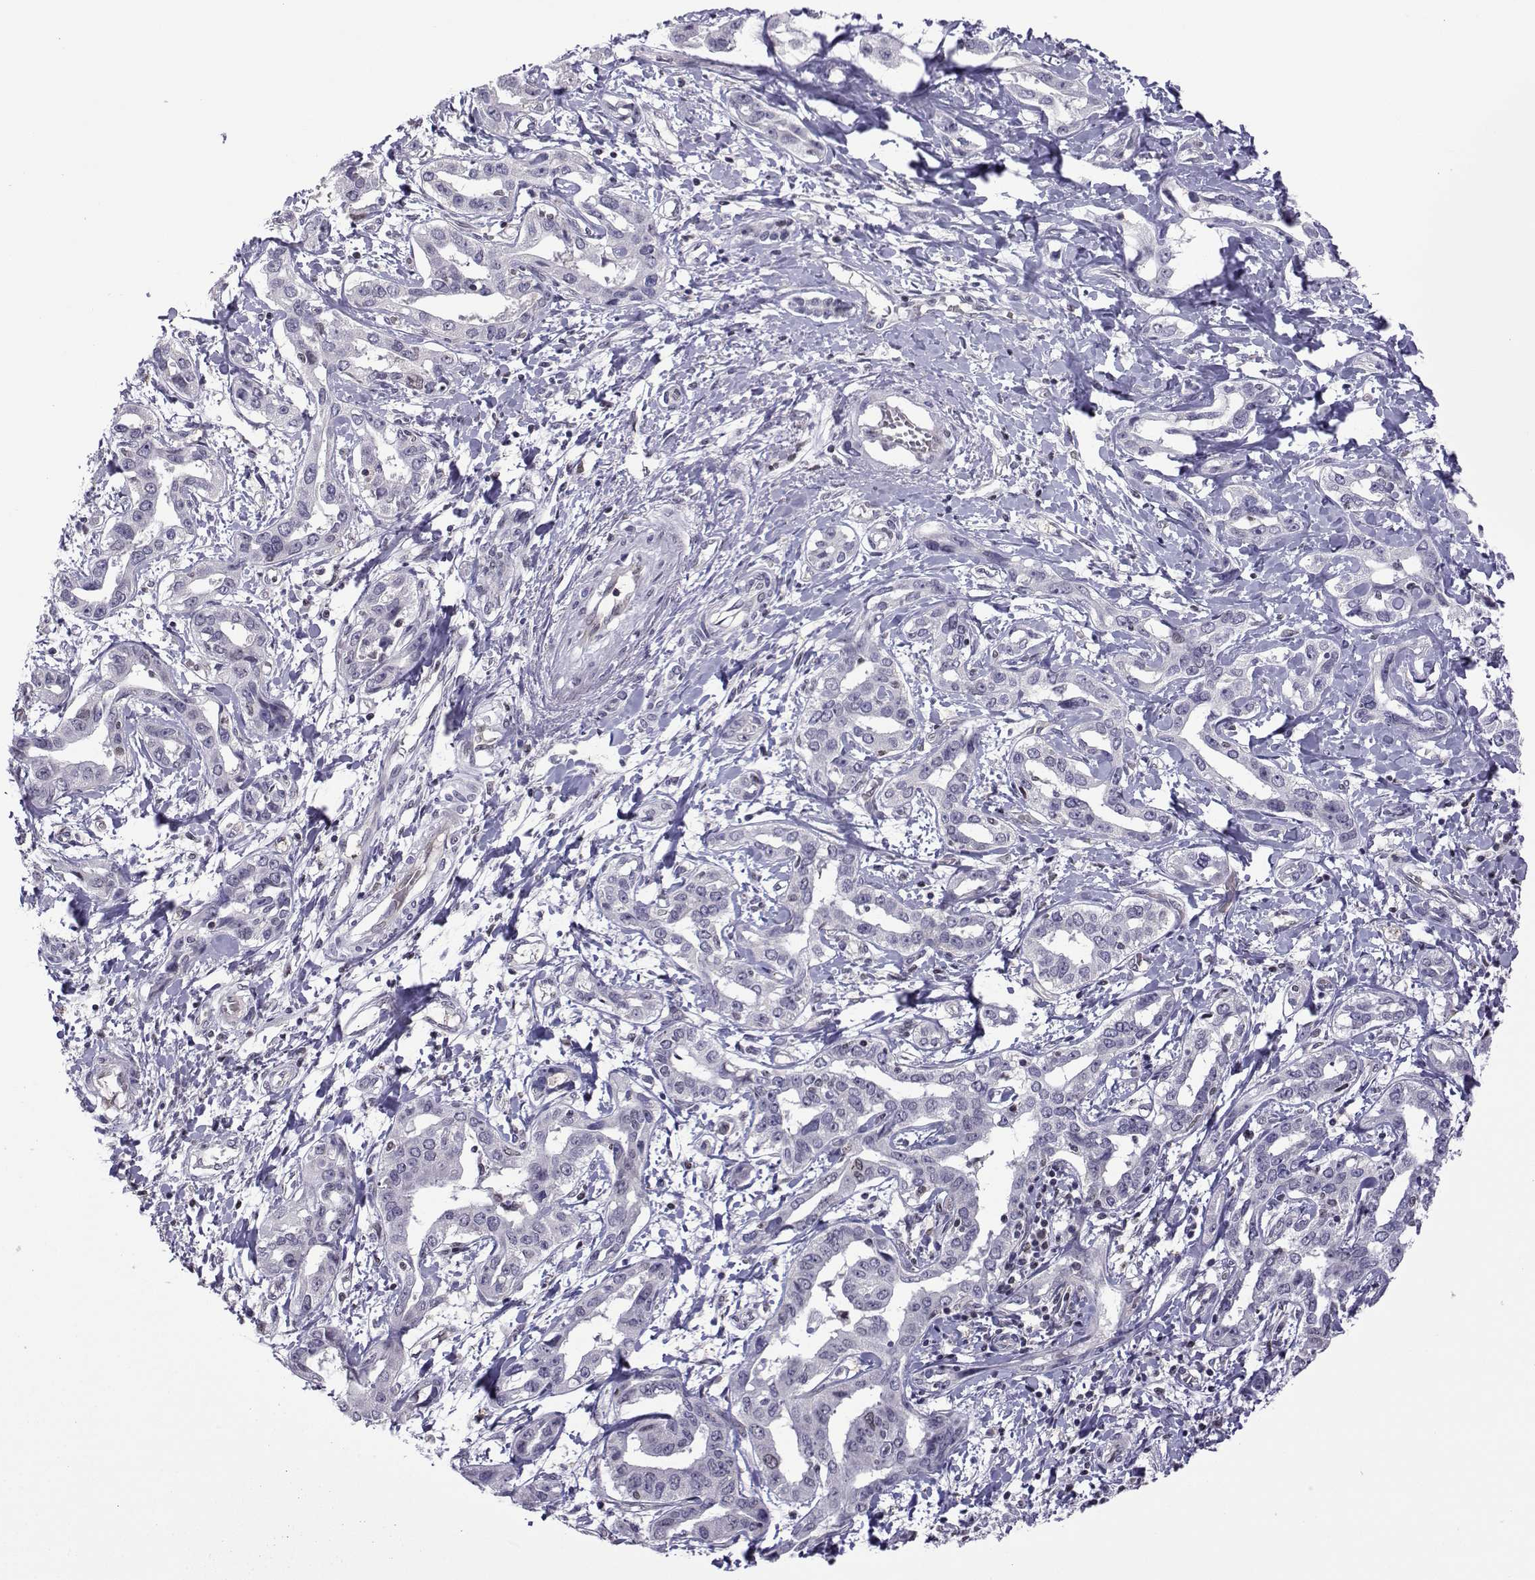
{"staining": {"intensity": "negative", "quantity": "none", "location": "none"}, "tissue": "liver cancer", "cell_type": "Tumor cells", "image_type": "cancer", "snomed": [{"axis": "morphology", "description": "Cholangiocarcinoma"}, {"axis": "topography", "description": "Liver"}], "caption": "DAB immunohistochemical staining of liver cancer (cholangiocarcinoma) exhibits no significant staining in tumor cells. The staining is performed using DAB (3,3'-diaminobenzidine) brown chromogen with nuclei counter-stained in using hematoxylin.", "gene": "INCENP", "patient": {"sex": "male", "age": 59}}